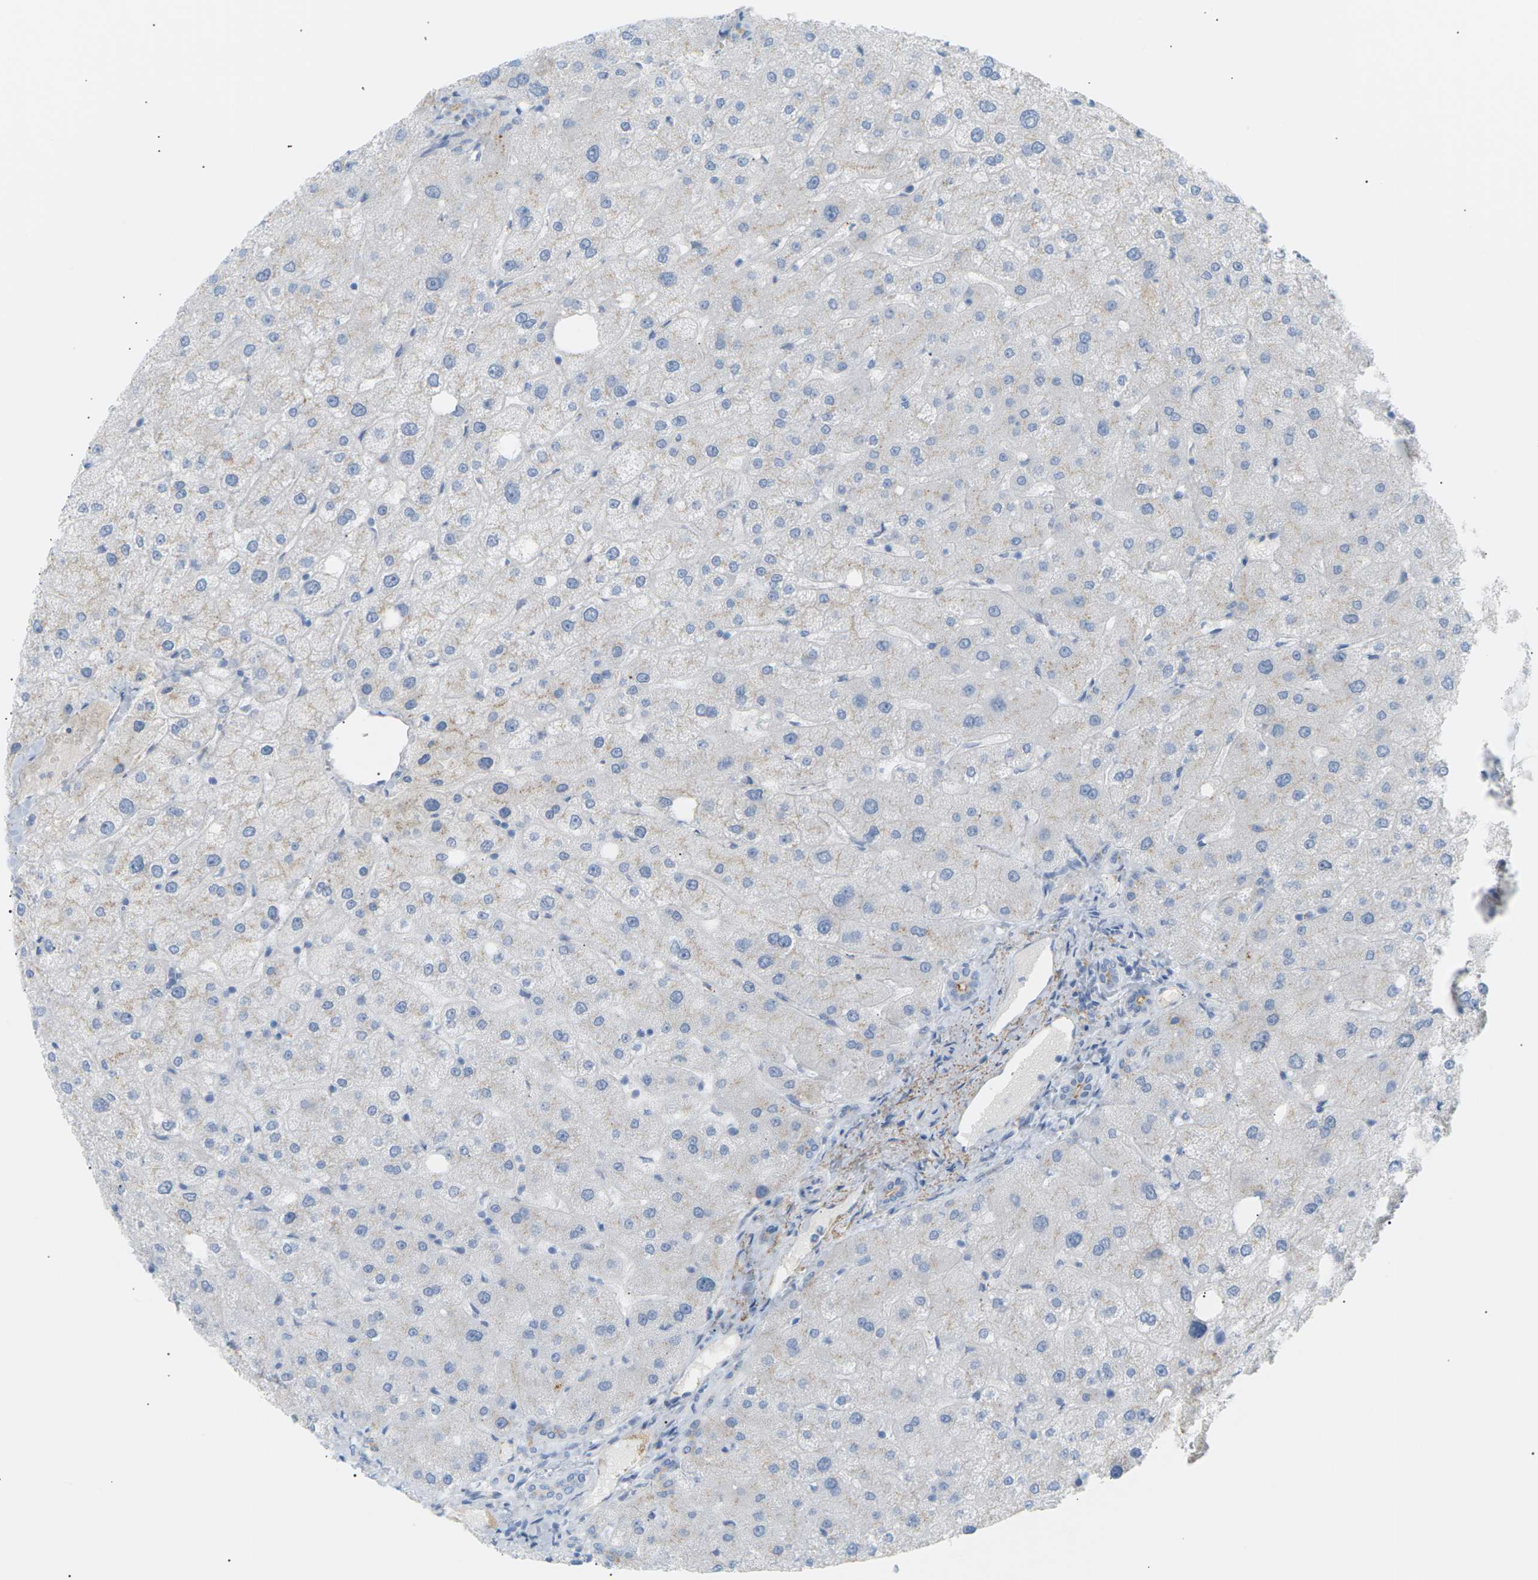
{"staining": {"intensity": "negative", "quantity": "none", "location": "none"}, "tissue": "liver", "cell_type": "Cholangiocytes", "image_type": "normal", "snomed": [{"axis": "morphology", "description": "Normal tissue, NOS"}, {"axis": "topography", "description": "Liver"}], "caption": "Immunohistochemistry (IHC) of unremarkable liver demonstrates no staining in cholangiocytes.", "gene": "CLU", "patient": {"sex": "male", "age": 73}}